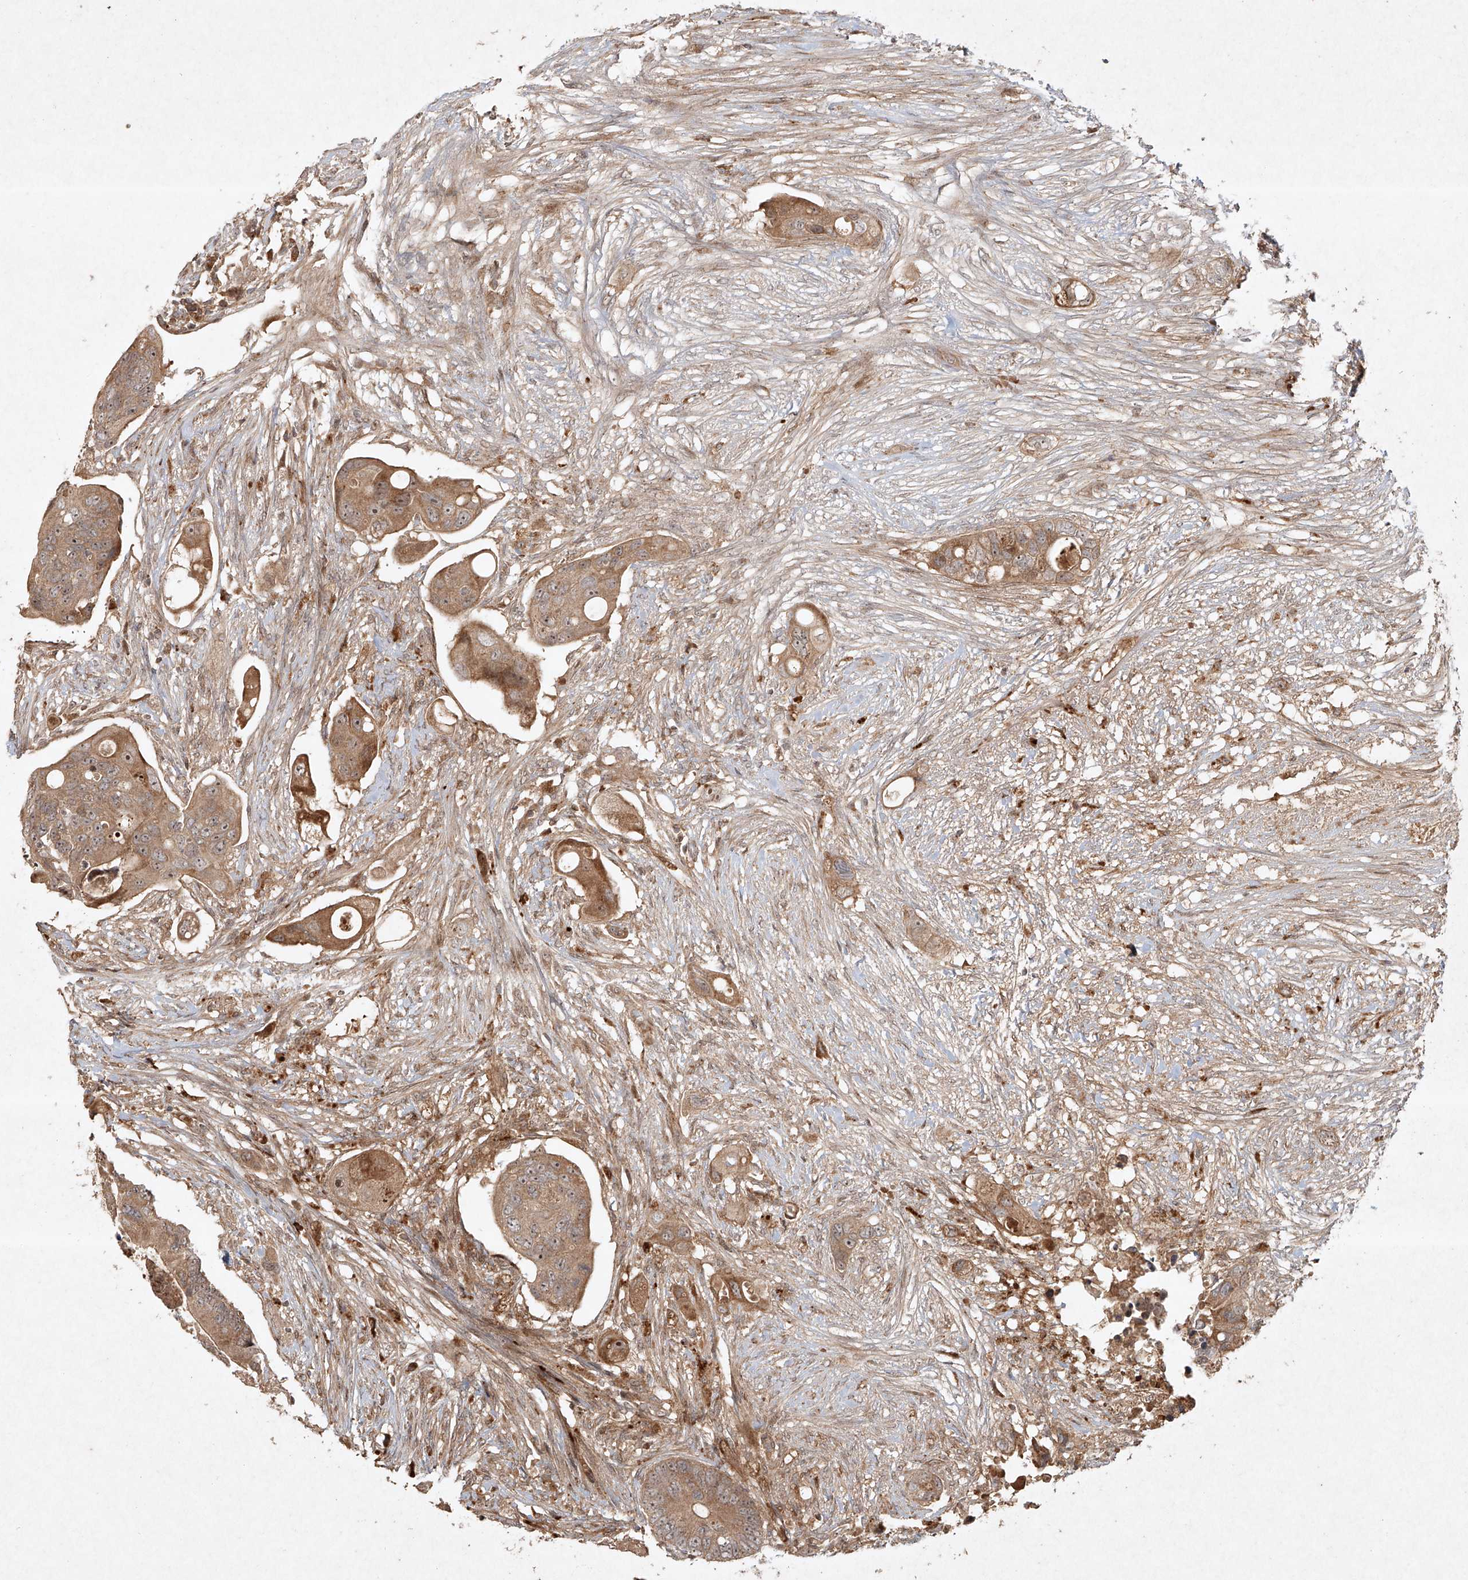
{"staining": {"intensity": "moderate", "quantity": ">75%", "location": "cytoplasmic/membranous,nuclear"}, "tissue": "colorectal cancer", "cell_type": "Tumor cells", "image_type": "cancer", "snomed": [{"axis": "morphology", "description": "Adenocarcinoma, NOS"}, {"axis": "topography", "description": "Colon"}], "caption": "Colorectal cancer stained with a brown dye demonstrates moderate cytoplasmic/membranous and nuclear positive positivity in about >75% of tumor cells.", "gene": "CYYR1", "patient": {"sex": "female", "age": 57}}